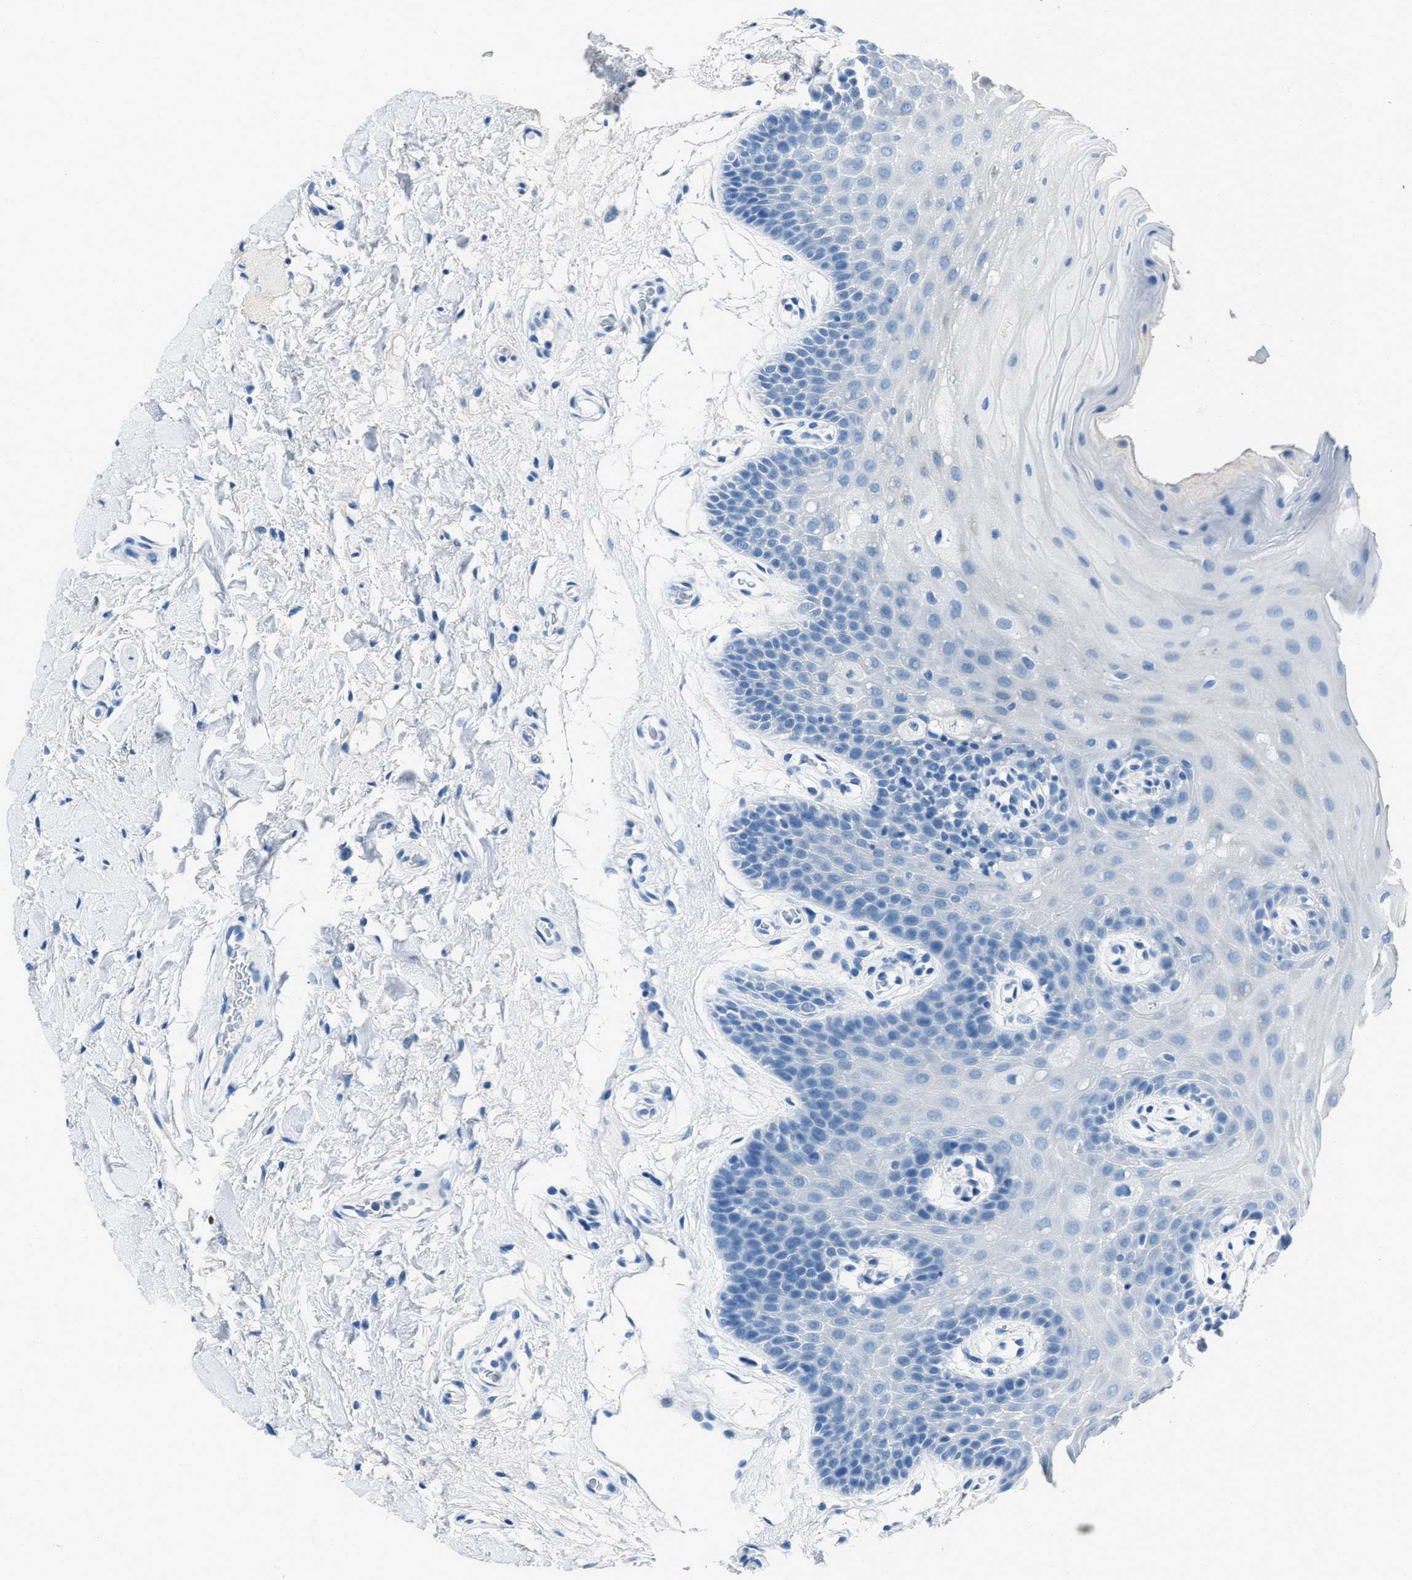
{"staining": {"intensity": "negative", "quantity": "none", "location": "none"}, "tissue": "oral mucosa", "cell_type": "Squamous epithelial cells", "image_type": "normal", "snomed": [{"axis": "morphology", "description": "Normal tissue, NOS"}, {"axis": "morphology", "description": "Squamous cell carcinoma, NOS"}, {"axis": "topography", "description": "Oral tissue"}, {"axis": "topography", "description": "Head-Neck"}], "caption": "Oral mucosa stained for a protein using IHC demonstrates no staining squamous epithelial cells.", "gene": "AMACR", "patient": {"sex": "male", "age": 71}}